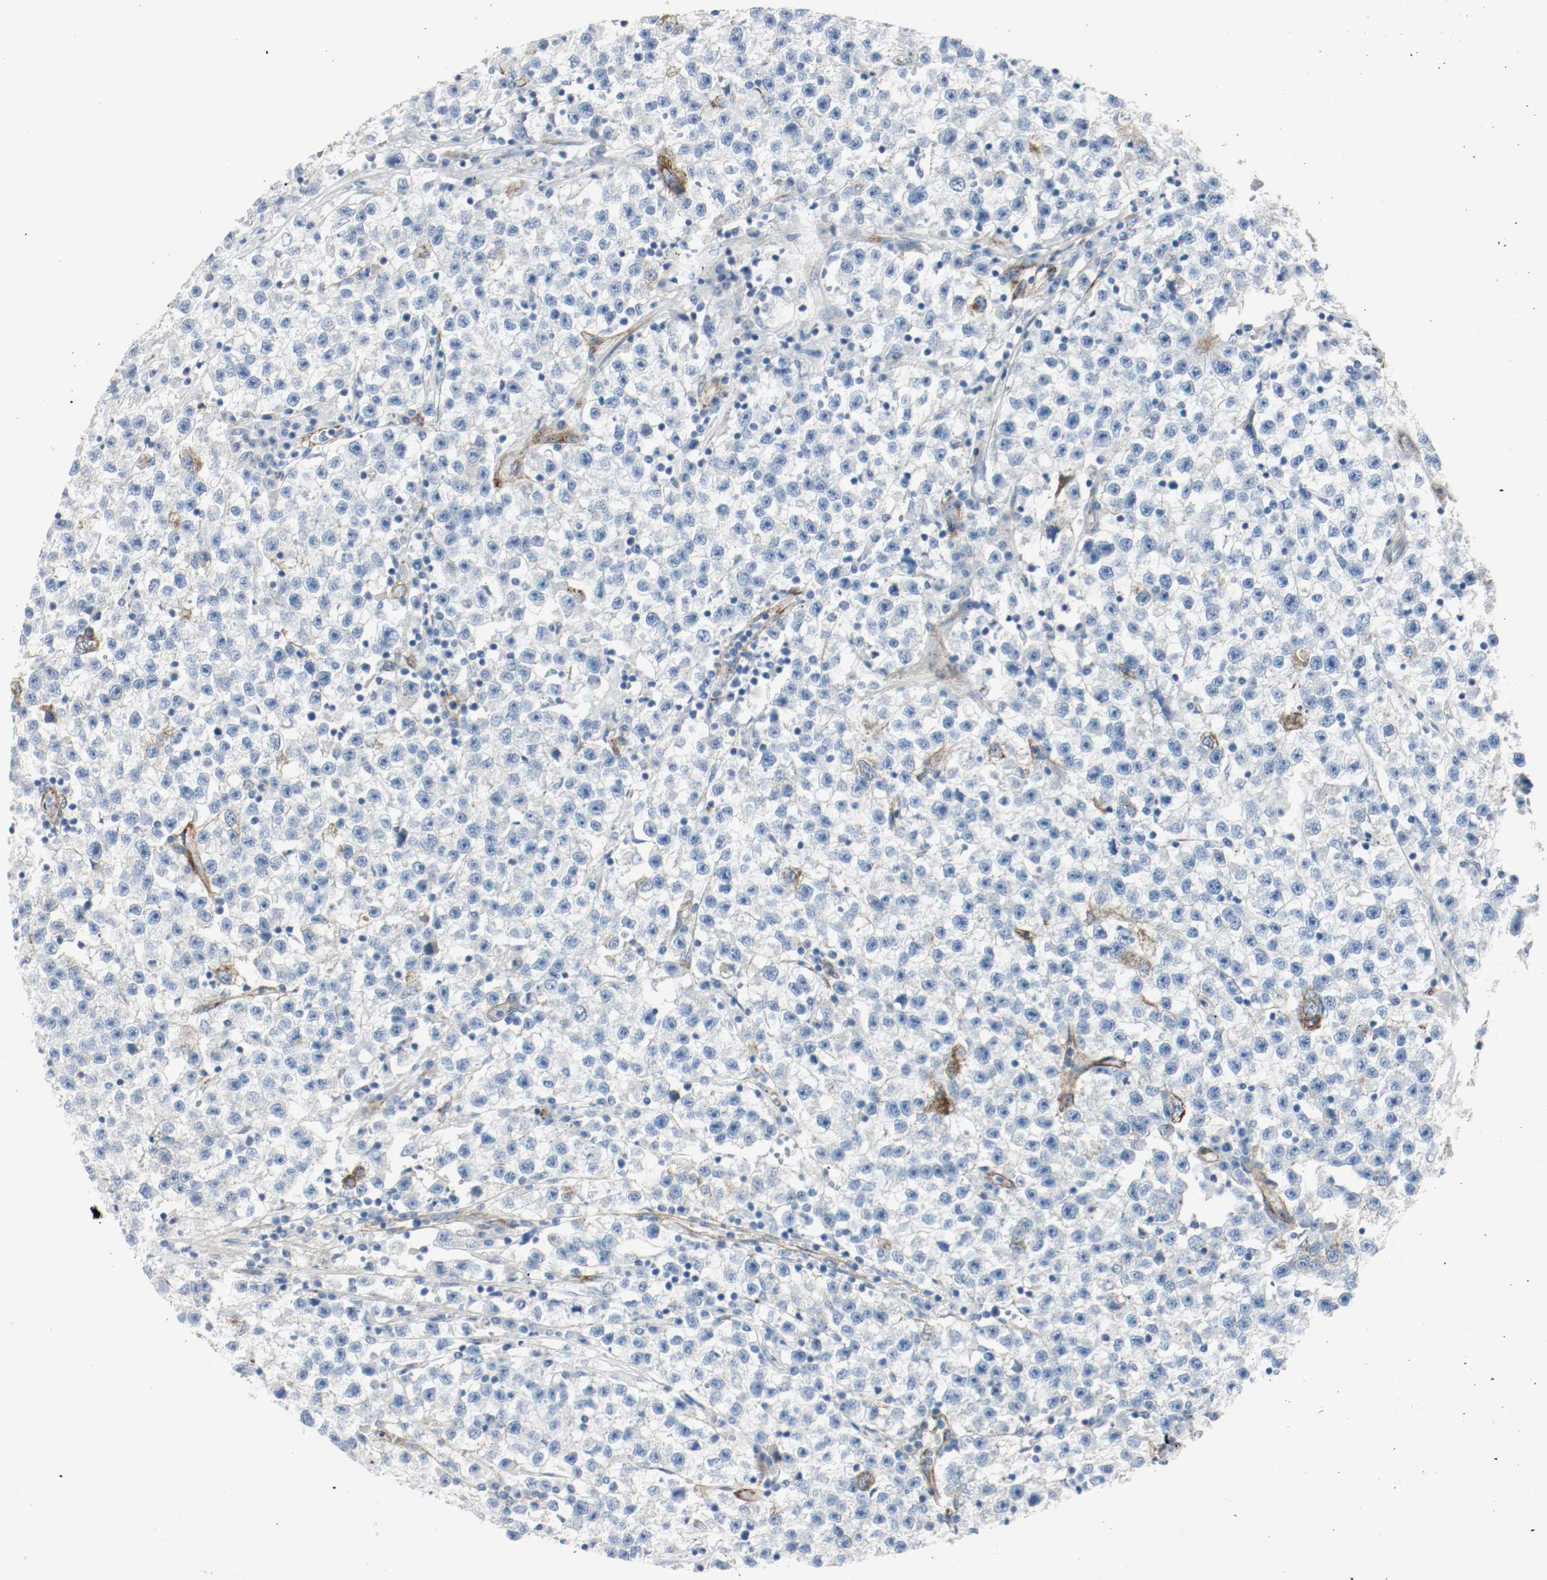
{"staining": {"intensity": "negative", "quantity": "none", "location": "none"}, "tissue": "testis cancer", "cell_type": "Tumor cells", "image_type": "cancer", "snomed": [{"axis": "morphology", "description": "Seminoma, NOS"}, {"axis": "topography", "description": "Testis"}], "caption": "Immunohistochemistry (IHC) photomicrograph of neoplastic tissue: human seminoma (testis) stained with DAB (3,3'-diaminobenzidine) demonstrates no significant protein staining in tumor cells.", "gene": "LAMB1", "patient": {"sex": "male", "age": 22}}